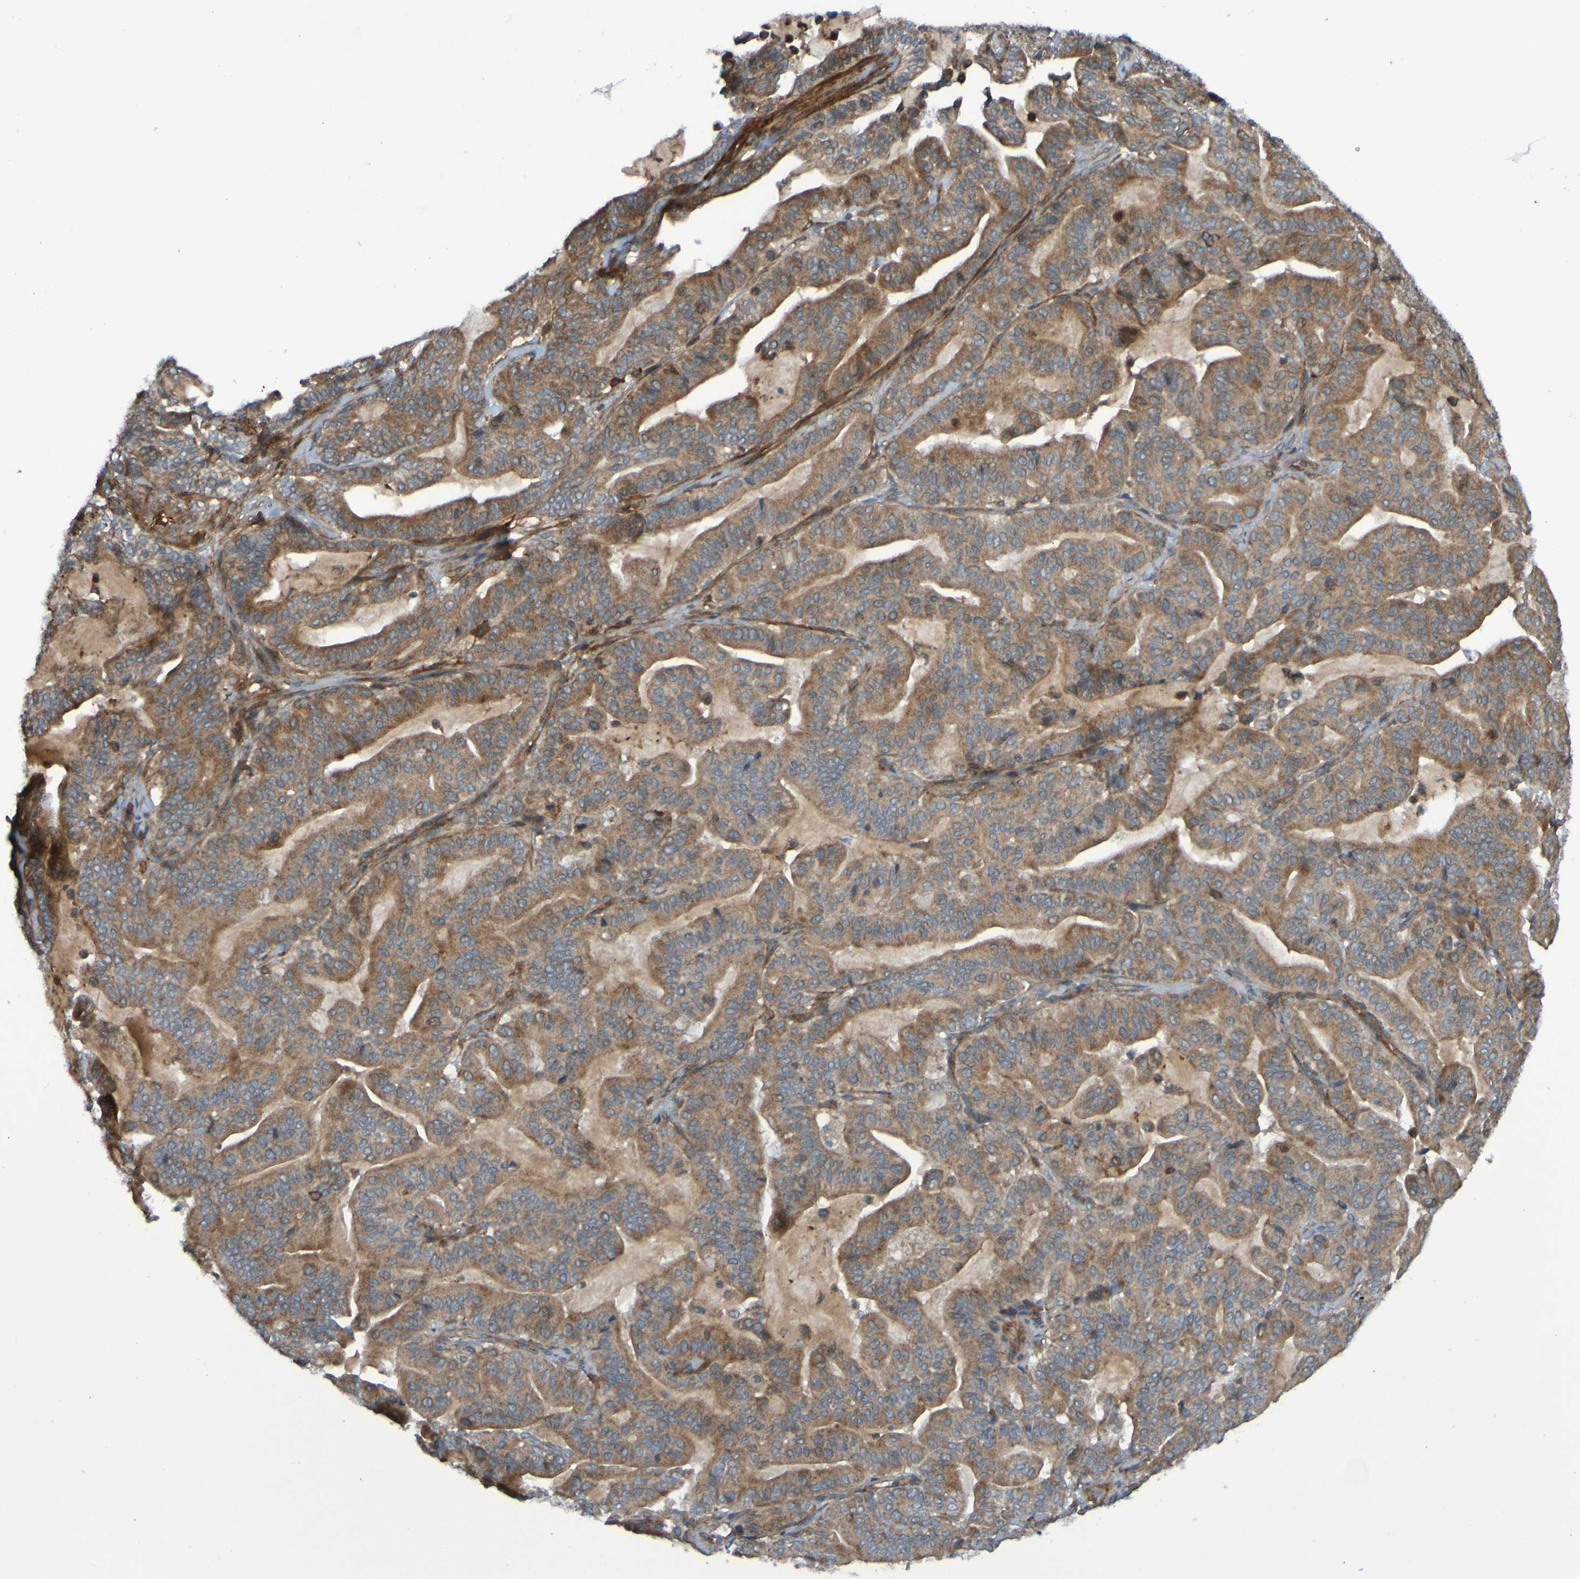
{"staining": {"intensity": "moderate", "quantity": ">75%", "location": "cytoplasmic/membranous"}, "tissue": "pancreatic cancer", "cell_type": "Tumor cells", "image_type": "cancer", "snomed": [{"axis": "morphology", "description": "Adenocarcinoma, NOS"}, {"axis": "topography", "description": "Pancreas"}], "caption": "Tumor cells exhibit moderate cytoplasmic/membranous staining in about >75% of cells in pancreatic cancer. The staining was performed using DAB (3,3'-diaminobenzidine) to visualize the protein expression in brown, while the nuclei were stained in blue with hematoxylin (Magnification: 20x).", "gene": "PDGFB", "patient": {"sex": "male", "age": 63}}